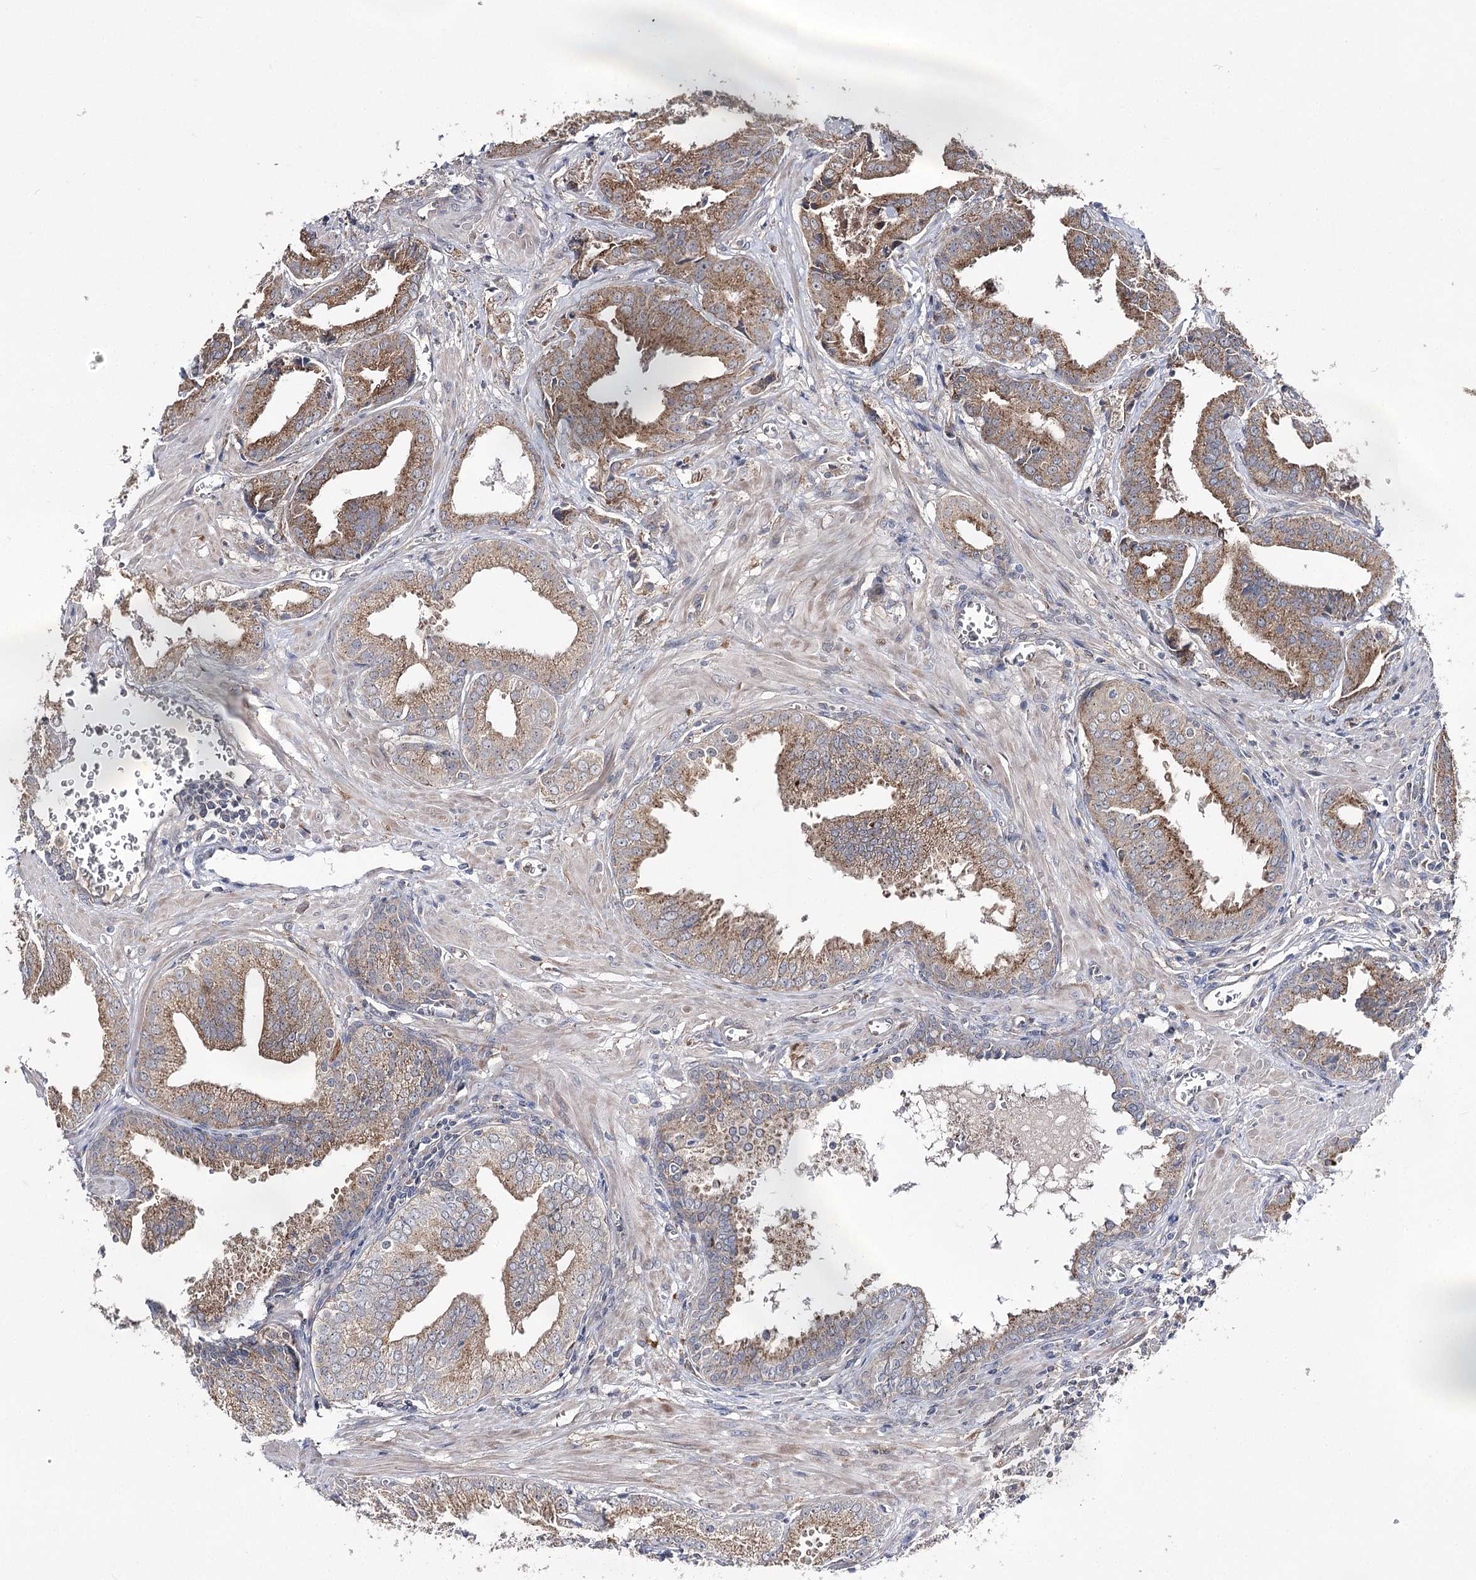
{"staining": {"intensity": "moderate", "quantity": "25%-75%", "location": "cytoplasmic/membranous"}, "tissue": "prostate cancer", "cell_type": "Tumor cells", "image_type": "cancer", "snomed": [{"axis": "morphology", "description": "Adenocarcinoma, Low grade"}, {"axis": "topography", "description": "Prostate"}], "caption": "A brown stain labels moderate cytoplasmic/membranous positivity of a protein in human low-grade adenocarcinoma (prostate) tumor cells.", "gene": "AURKC", "patient": {"sex": "male", "age": 67}}